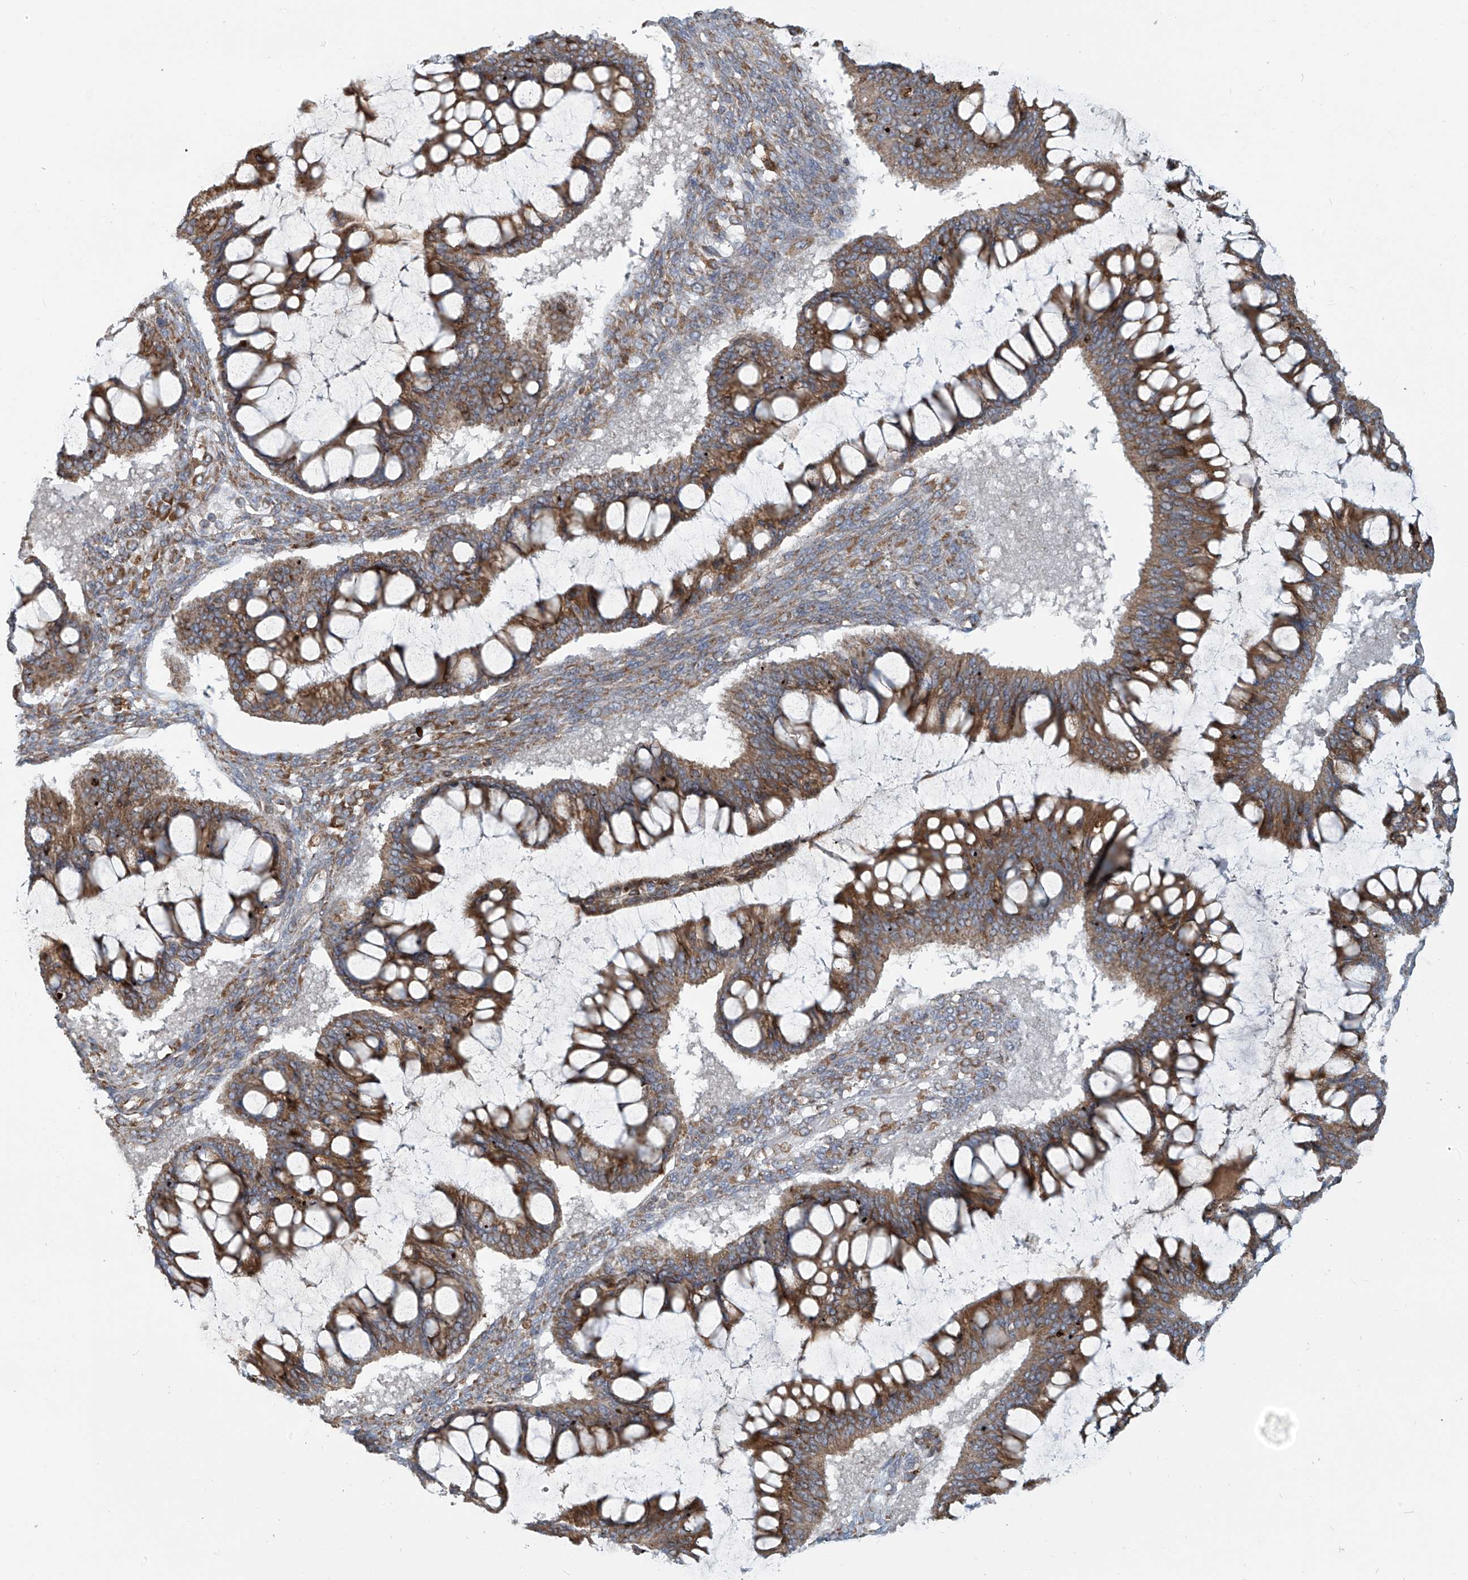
{"staining": {"intensity": "moderate", "quantity": ">75%", "location": "cytoplasmic/membranous"}, "tissue": "ovarian cancer", "cell_type": "Tumor cells", "image_type": "cancer", "snomed": [{"axis": "morphology", "description": "Cystadenocarcinoma, mucinous, NOS"}, {"axis": "topography", "description": "Ovary"}], "caption": "This histopathology image shows IHC staining of ovarian cancer, with medium moderate cytoplasmic/membranous staining in about >75% of tumor cells.", "gene": "KATNIP", "patient": {"sex": "female", "age": 73}}